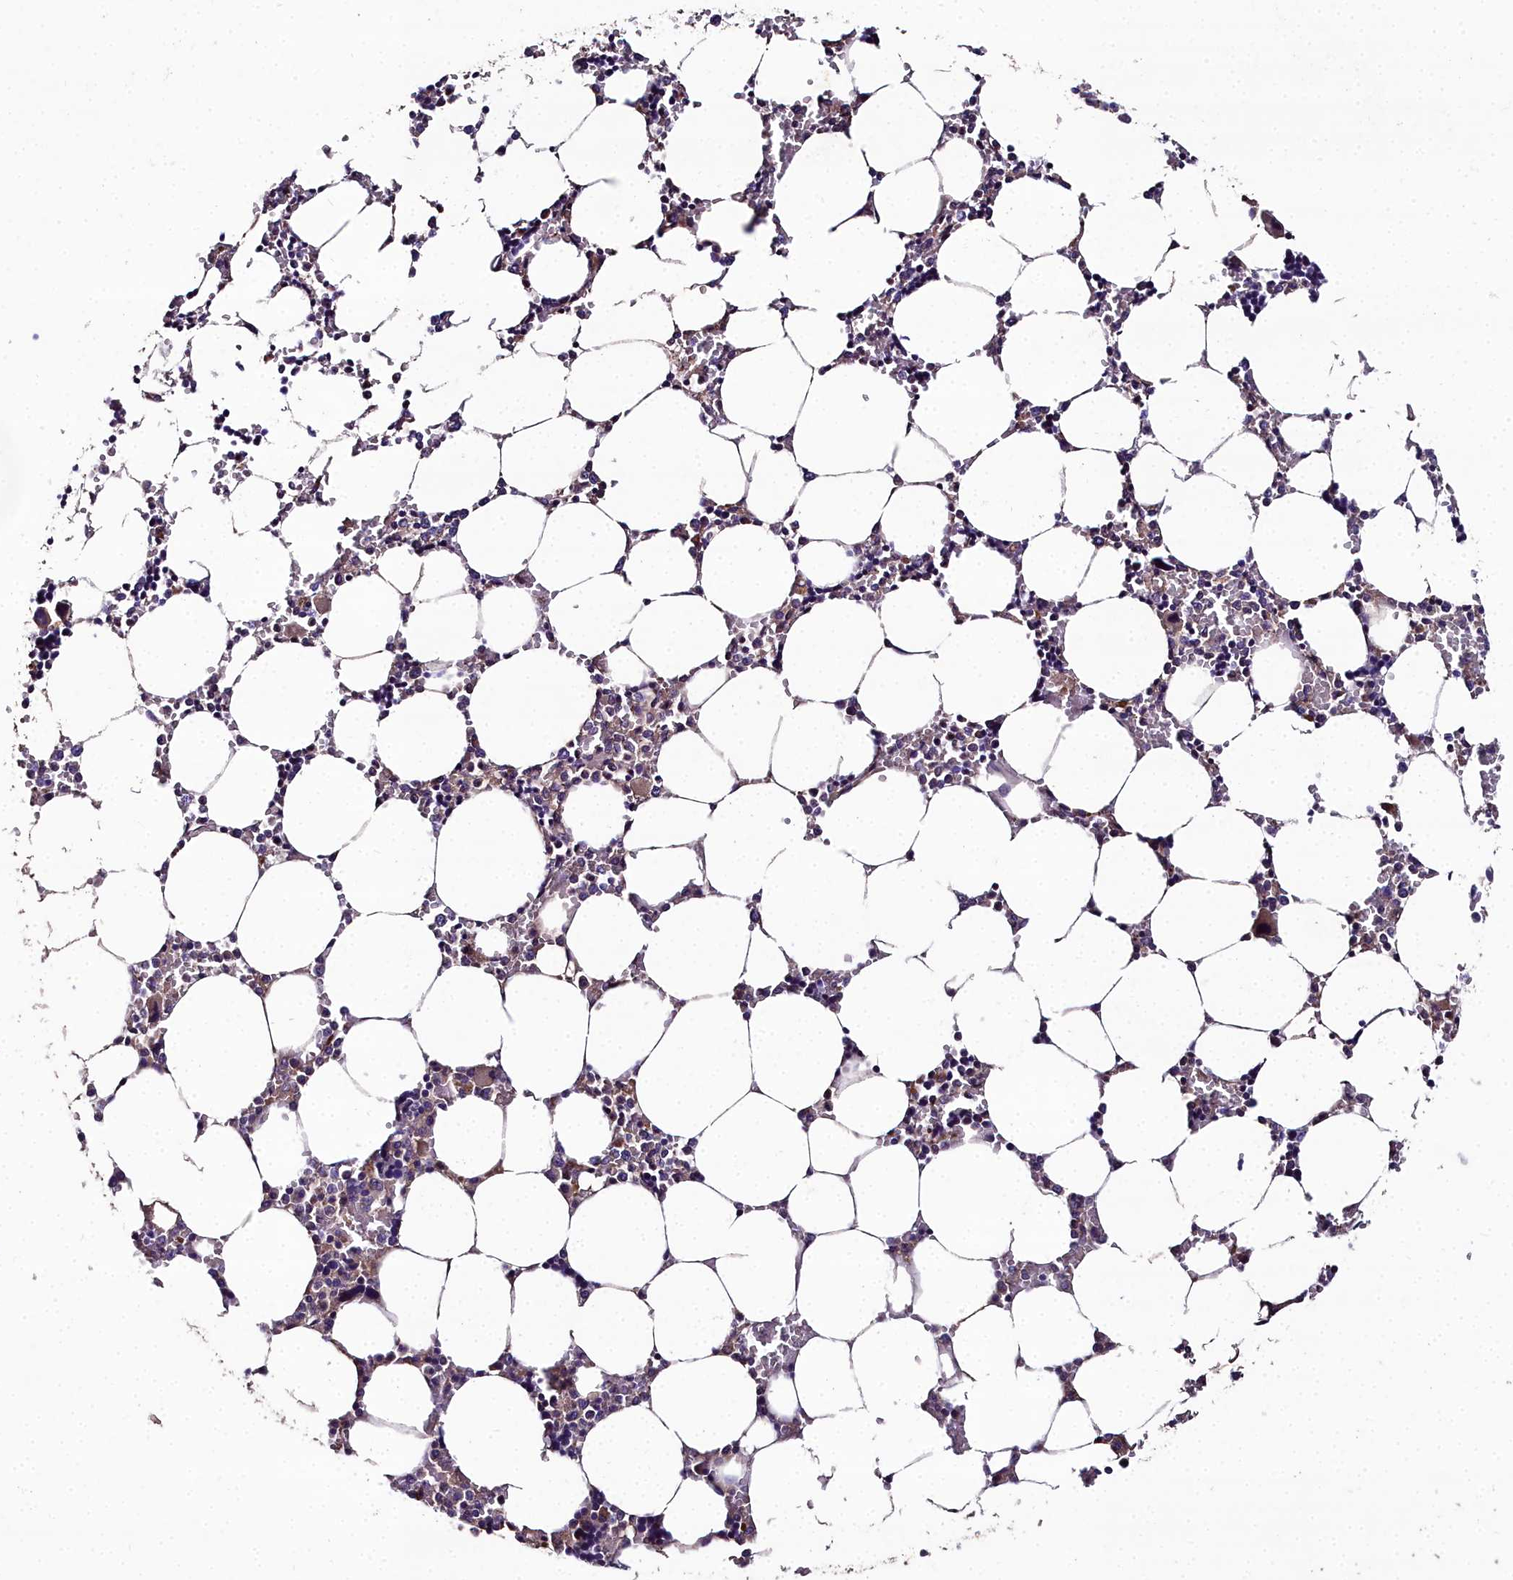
{"staining": {"intensity": "moderate", "quantity": "<25%", "location": "cytoplasmic/membranous"}, "tissue": "bone marrow", "cell_type": "Hematopoietic cells", "image_type": "normal", "snomed": [{"axis": "morphology", "description": "Normal tissue, NOS"}, {"axis": "topography", "description": "Bone marrow"}], "caption": "Immunohistochemistry (IHC) (DAB) staining of normal human bone marrow displays moderate cytoplasmic/membranous protein positivity in about <25% of hematopoietic cells.", "gene": "NT5M", "patient": {"sex": "male", "age": 64}}